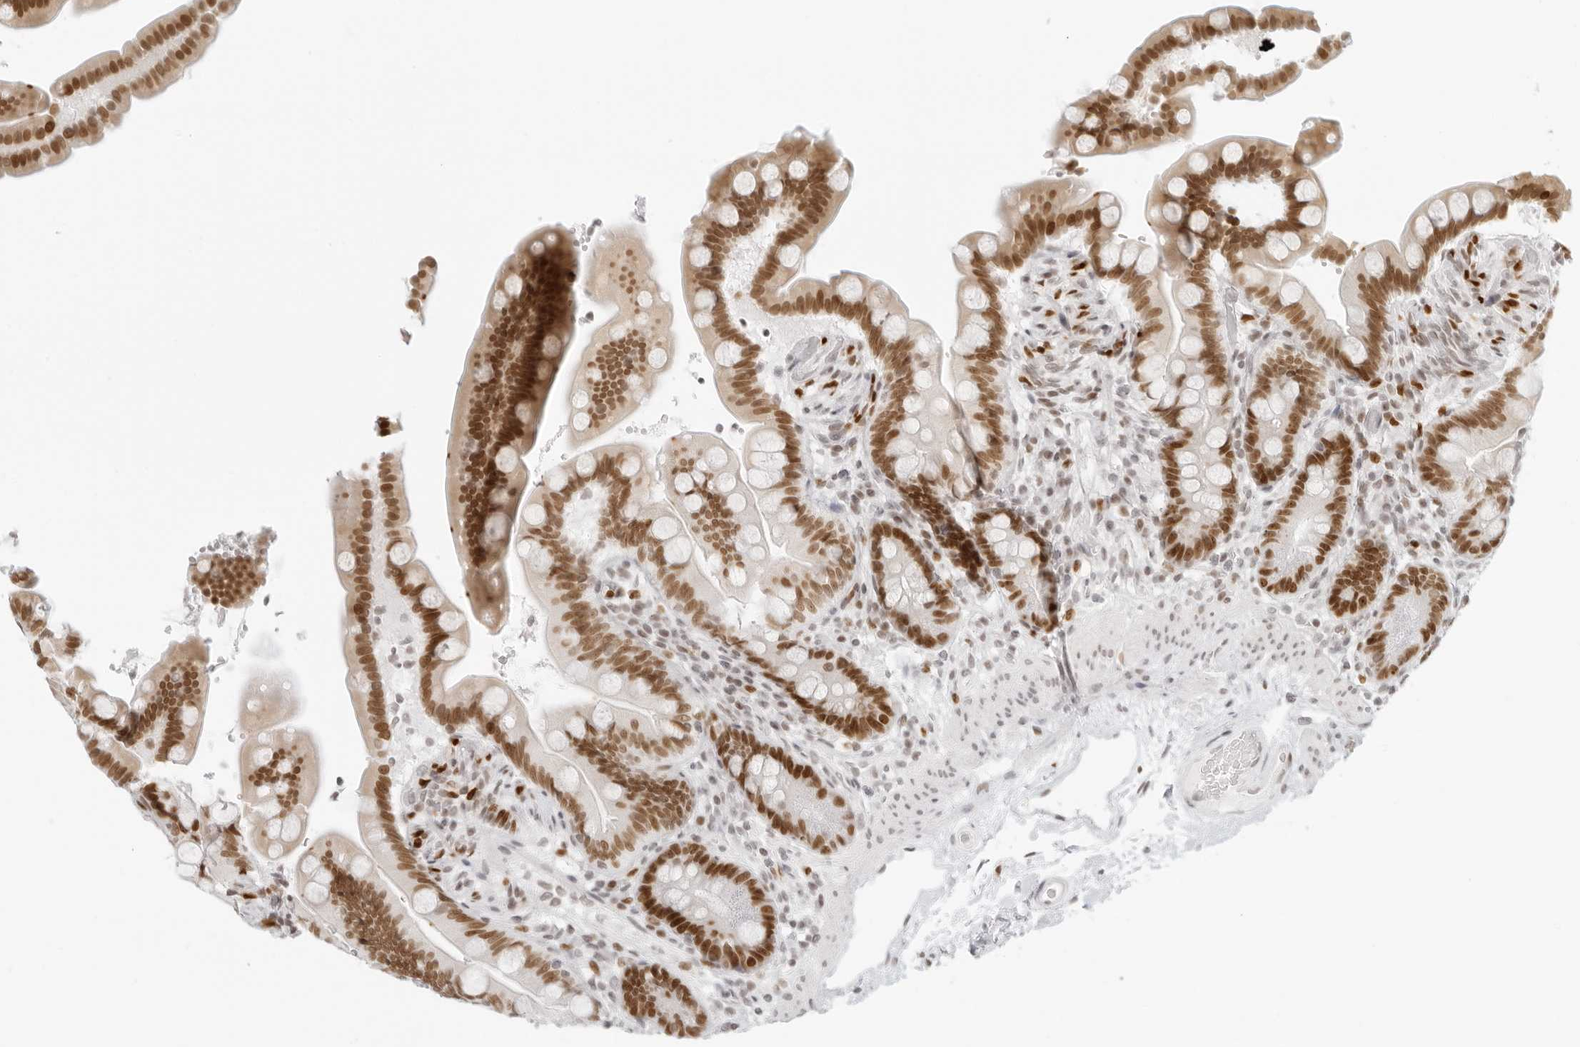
{"staining": {"intensity": "moderate", "quantity": "25%-75%", "location": "nuclear"}, "tissue": "colon", "cell_type": "Endothelial cells", "image_type": "normal", "snomed": [{"axis": "morphology", "description": "Normal tissue, NOS"}, {"axis": "topography", "description": "Smooth muscle"}, {"axis": "topography", "description": "Colon"}], "caption": "Endothelial cells display medium levels of moderate nuclear expression in about 25%-75% of cells in normal colon. The staining was performed using DAB (3,3'-diaminobenzidine), with brown indicating positive protein expression. Nuclei are stained blue with hematoxylin.", "gene": "RCC1", "patient": {"sex": "male", "age": 73}}